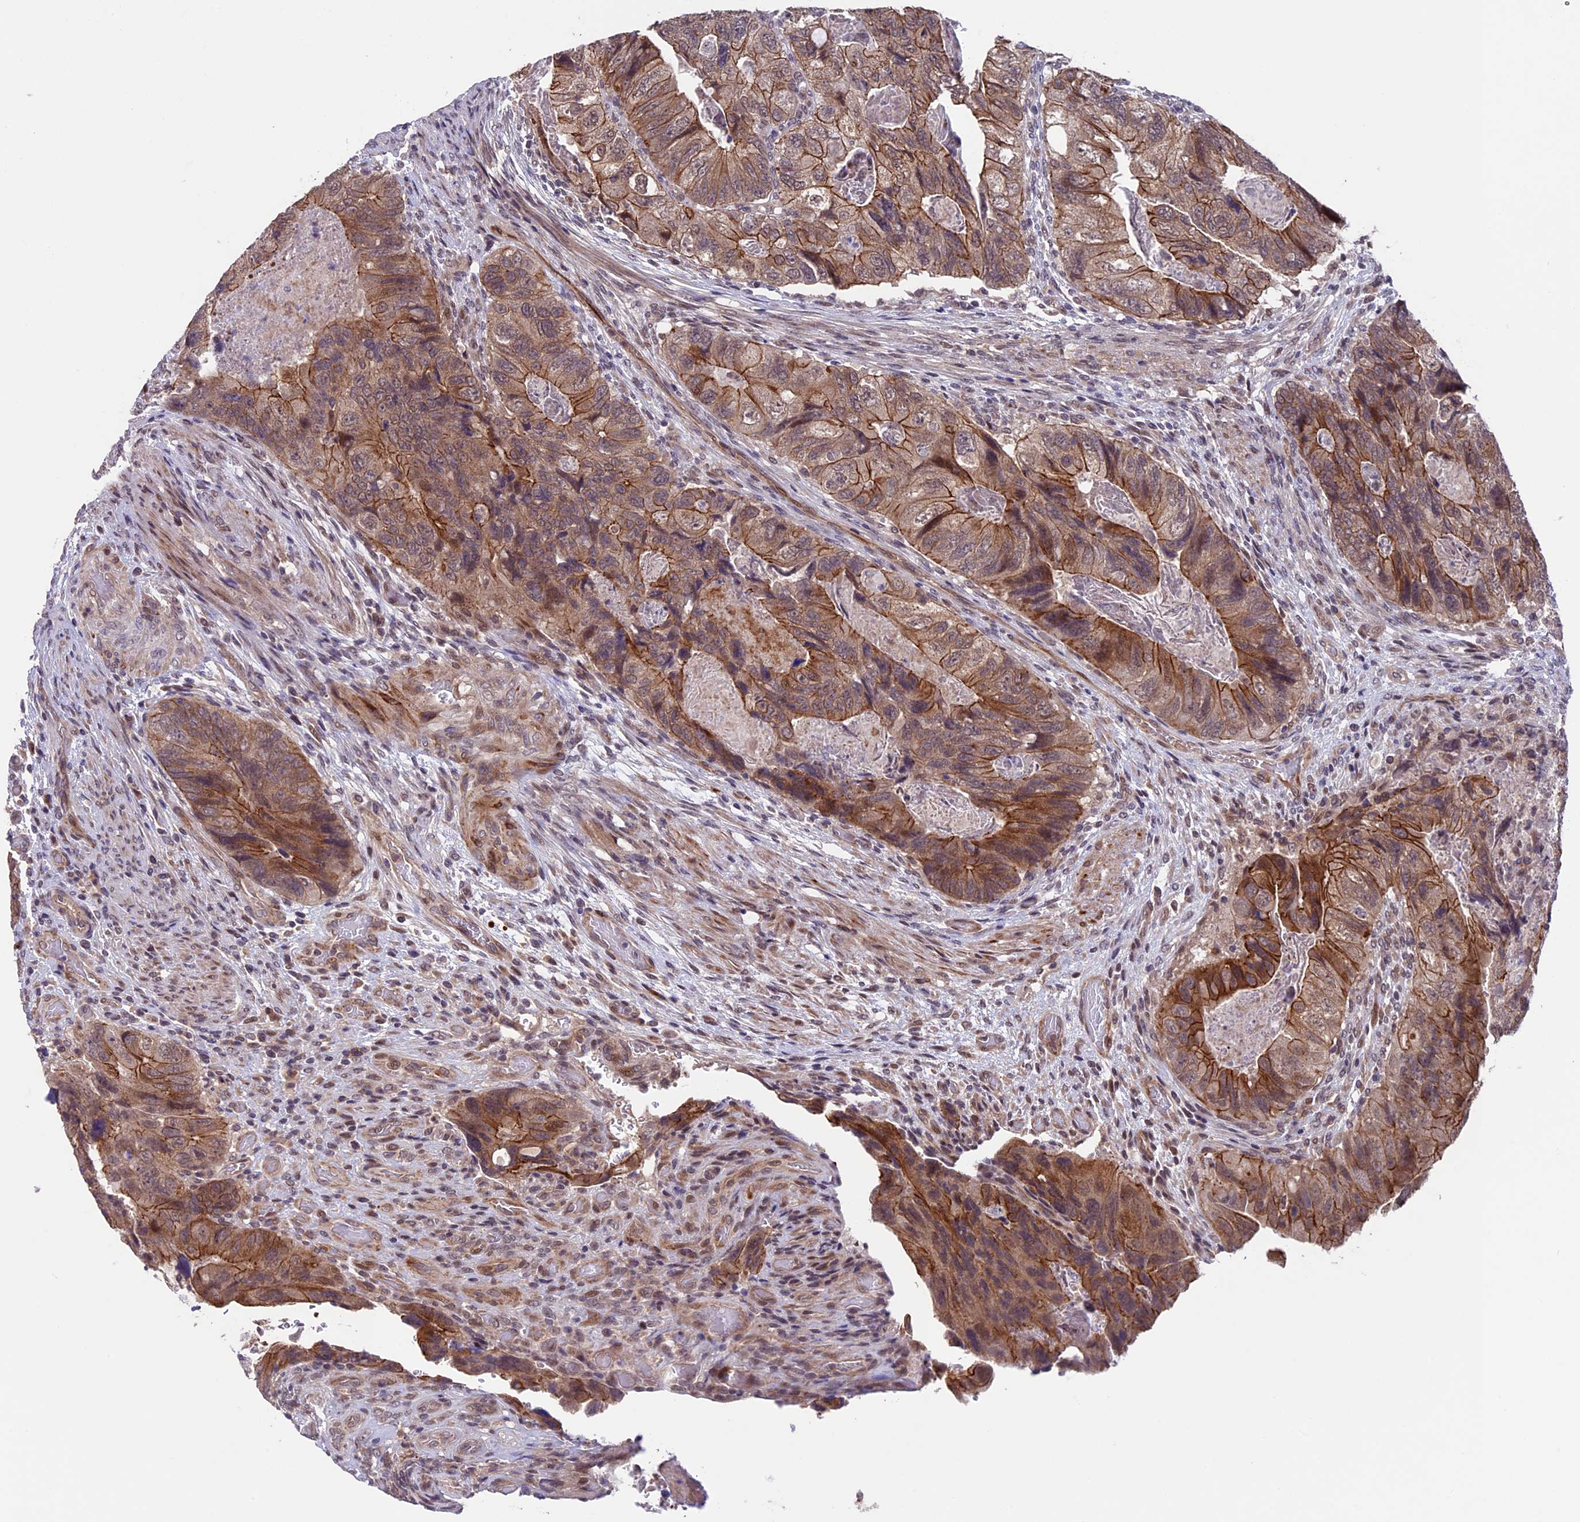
{"staining": {"intensity": "moderate", "quantity": ">75%", "location": "cytoplasmic/membranous"}, "tissue": "colorectal cancer", "cell_type": "Tumor cells", "image_type": "cancer", "snomed": [{"axis": "morphology", "description": "Adenocarcinoma, NOS"}, {"axis": "topography", "description": "Rectum"}], "caption": "Immunohistochemistry (IHC) (DAB (3,3'-diaminobenzidine)) staining of human adenocarcinoma (colorectal) displays moderate cytoplasmic/membranous protein positivity in about >75% of tumor cells.", "gene": "SIPA1L3", "patient": {"sex": "male", "age": 63}}